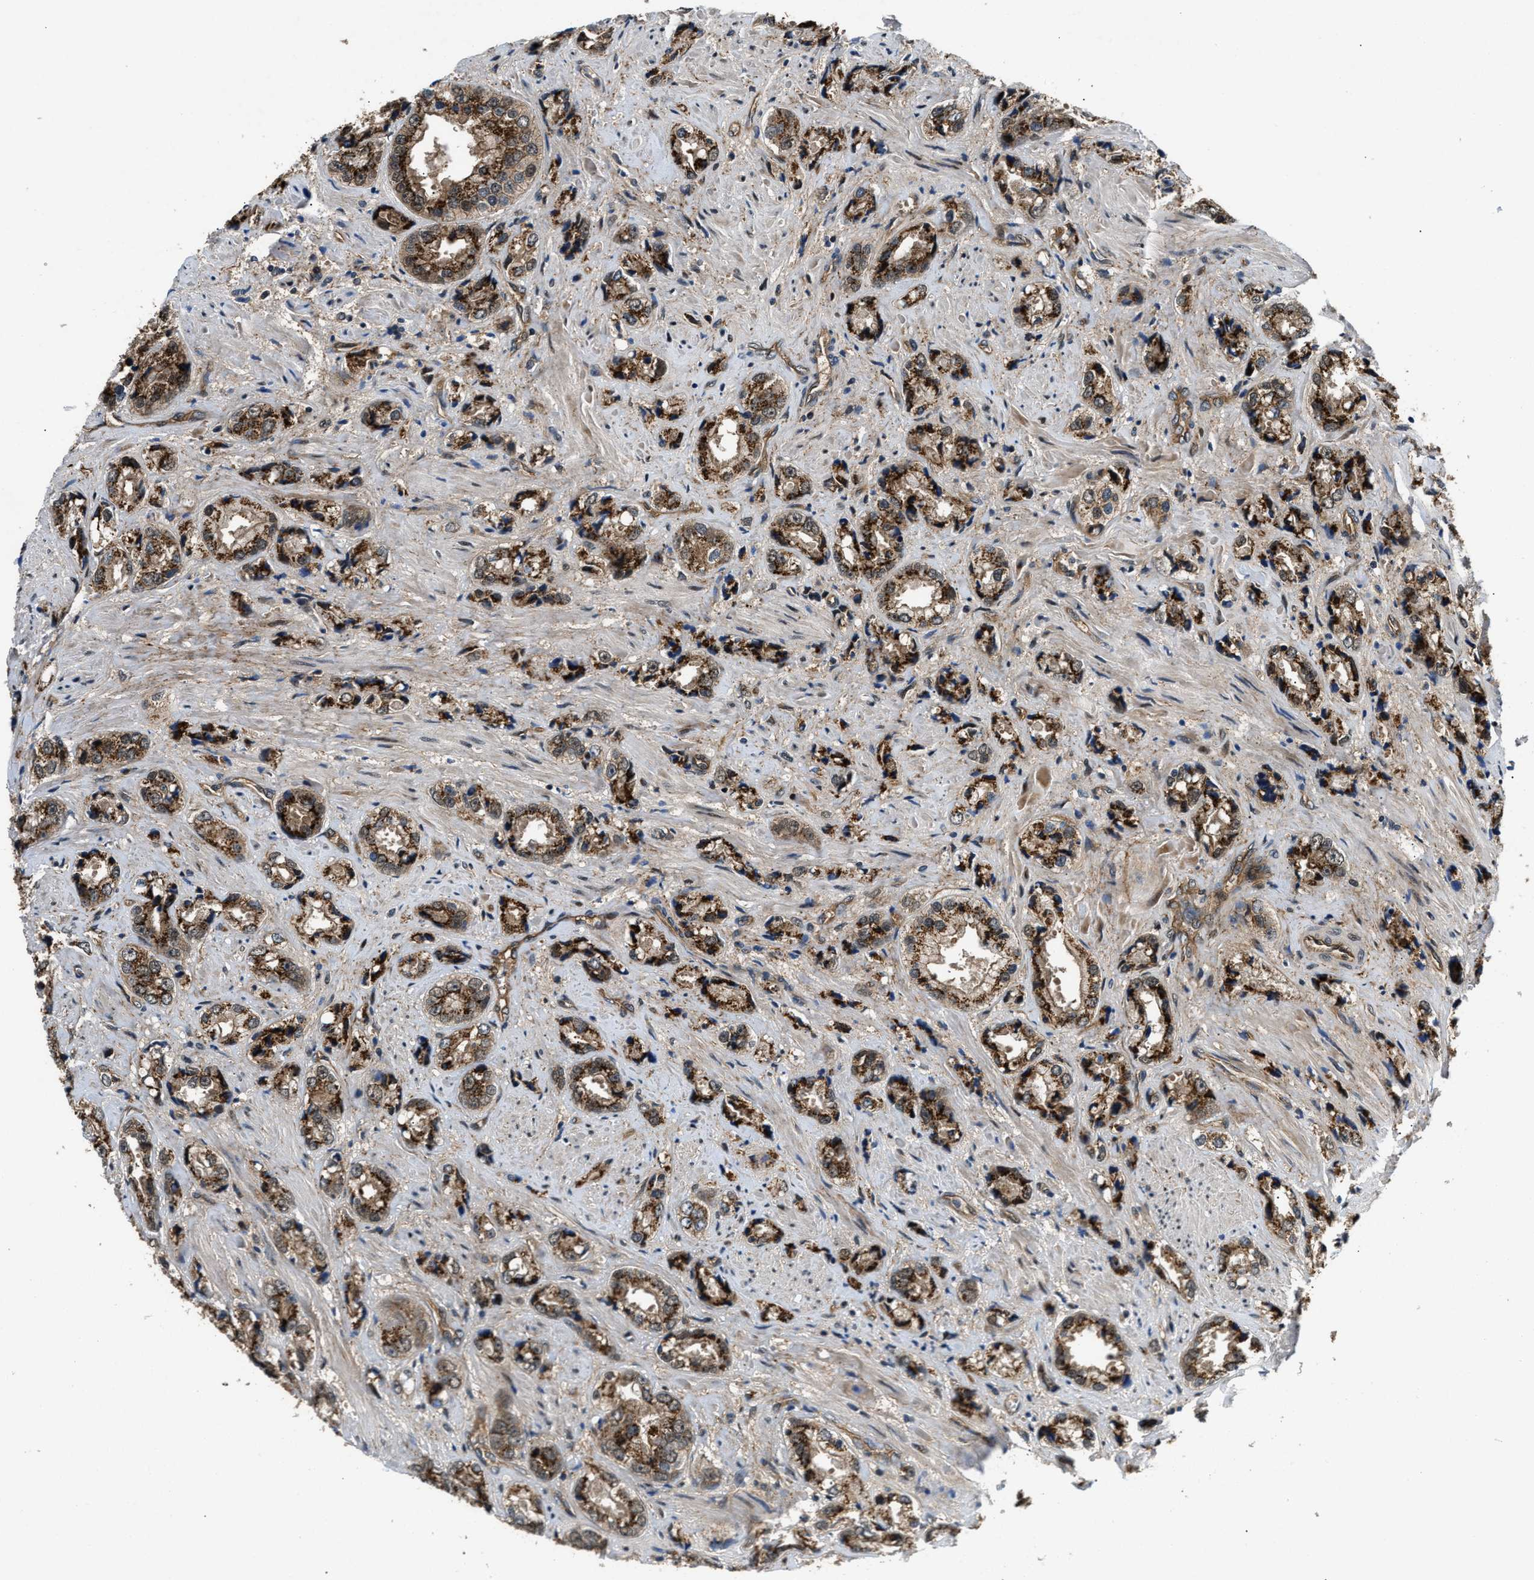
{"staining": {"intensity": "strong", "quantity": ">75%", "location": "cytoplasmic/membranous"}, "tissue": "prostate cancer", "cell_type": "Tumor cells", "image_type": "cancer", "snomed": [{"axis": "morphology", "description": "Adenocarcinoma, High grade"}, {"axis": "topography", "description": "Prostate"}], "caption": "Protein expression analysis of prostate cancer (high-grade adenocarcinoma) displays strong cytoplasmic/membranous positivity in approximately >75% of tumor cells.", "gene": "COPS2", "patient": {"sex": "male", "age": 61}}